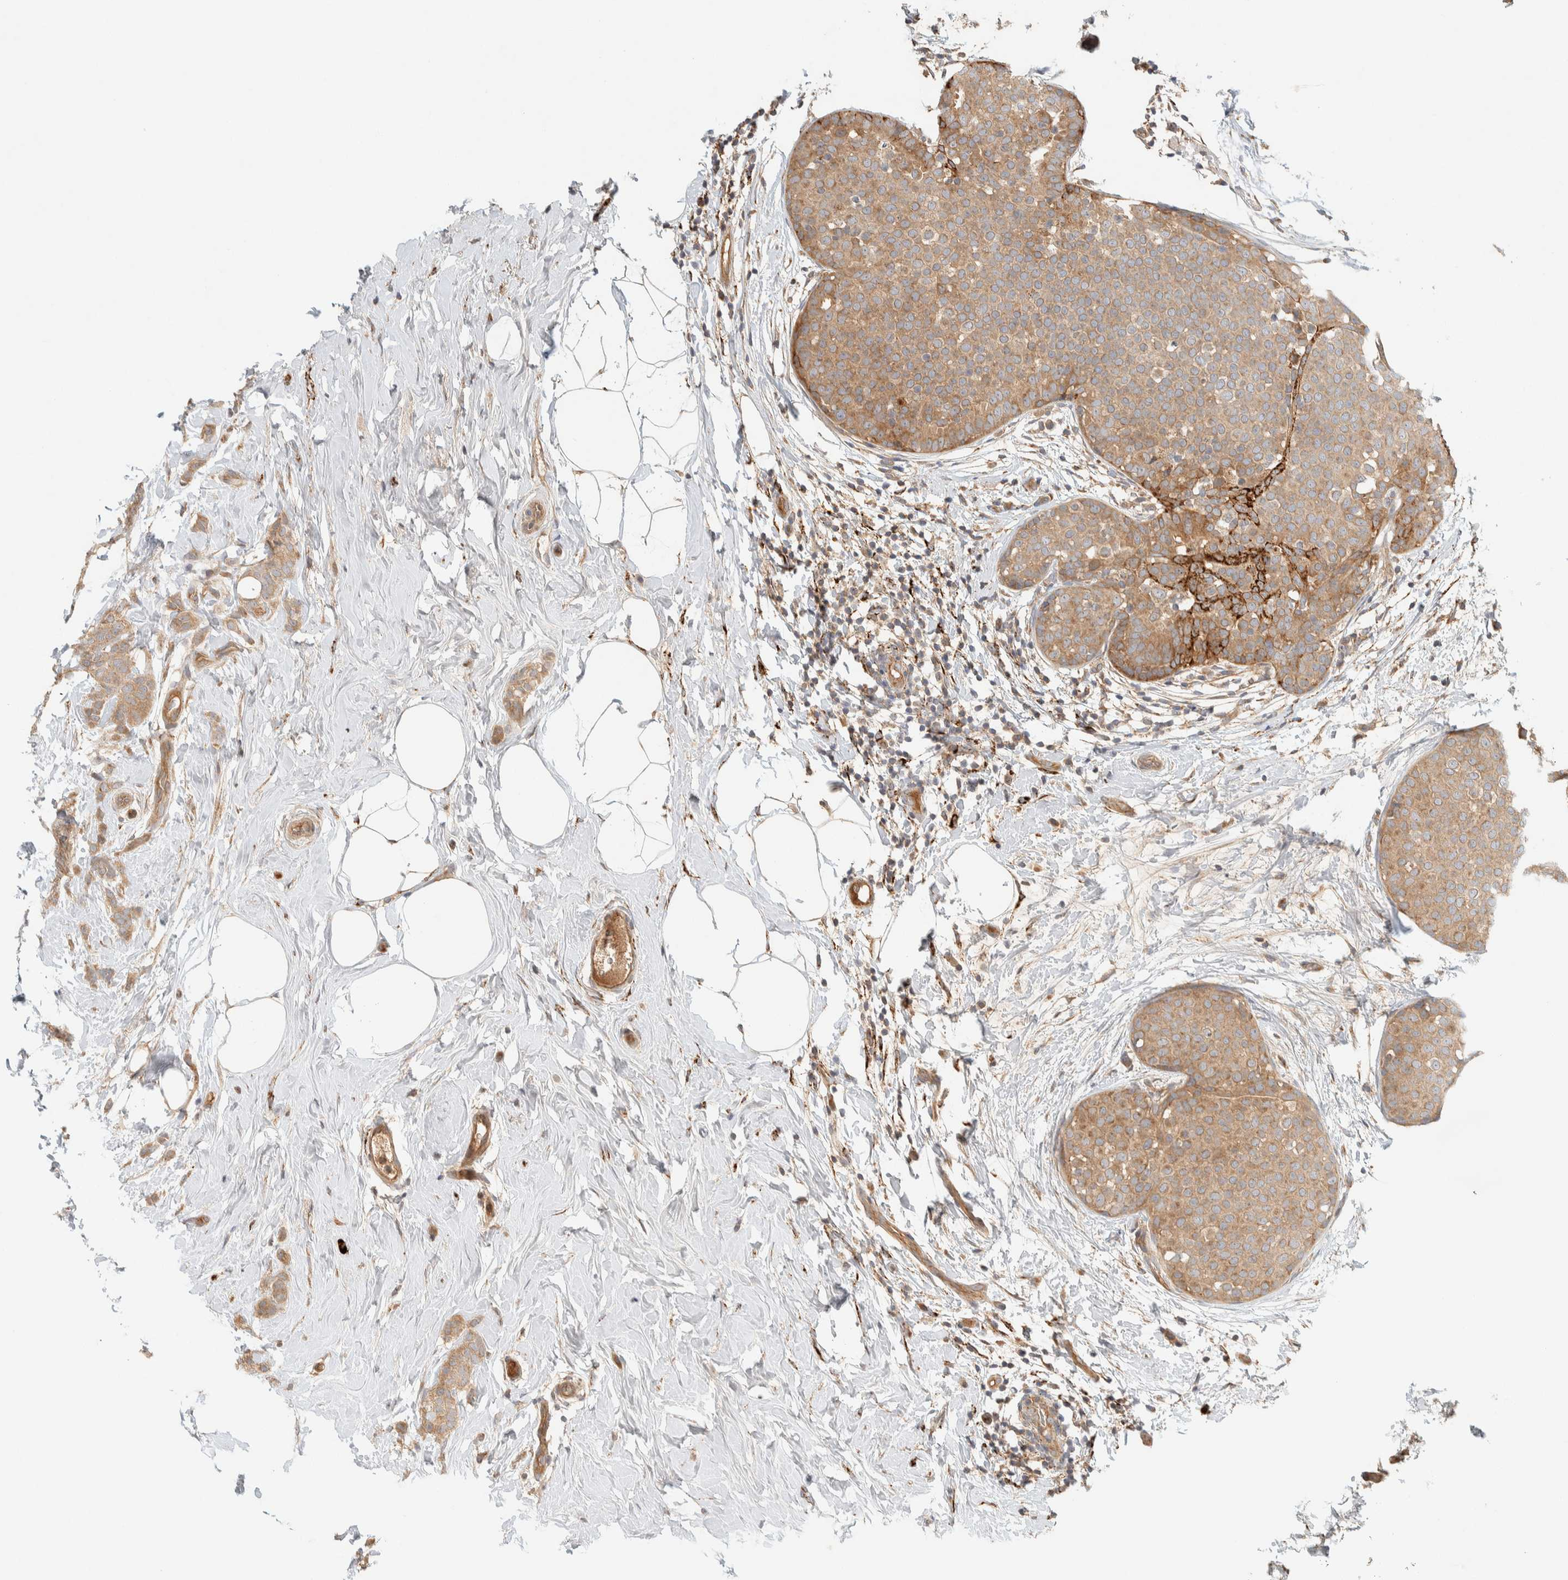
{"staining": {"intensity": "moderate", "quantity": ">75%", "location": "cytoplasmic/membranous"}, "tissue": "breast cancer", "cell_type": "Tumor cells", "image_type": "cancer", "snomed": [{"axis": "morphology", "description": "Lobular carcinoma, in situ"}, {"axis": "morphology", "description": "Lobular carcinoma"}, {"axis": "topography", "description": "Breast"}], "caption": "Immunohistochemistry (IHC) micrograph of human breast cancer (lobular carcinoma in situ) stained for a protein (brown), which shows medium levels of moderate cytoplasmic/membranous positivity in approximately >75% of tumor cells.", "gene": "FAM167A", "patient": {"sex": "female", "age": 41}}